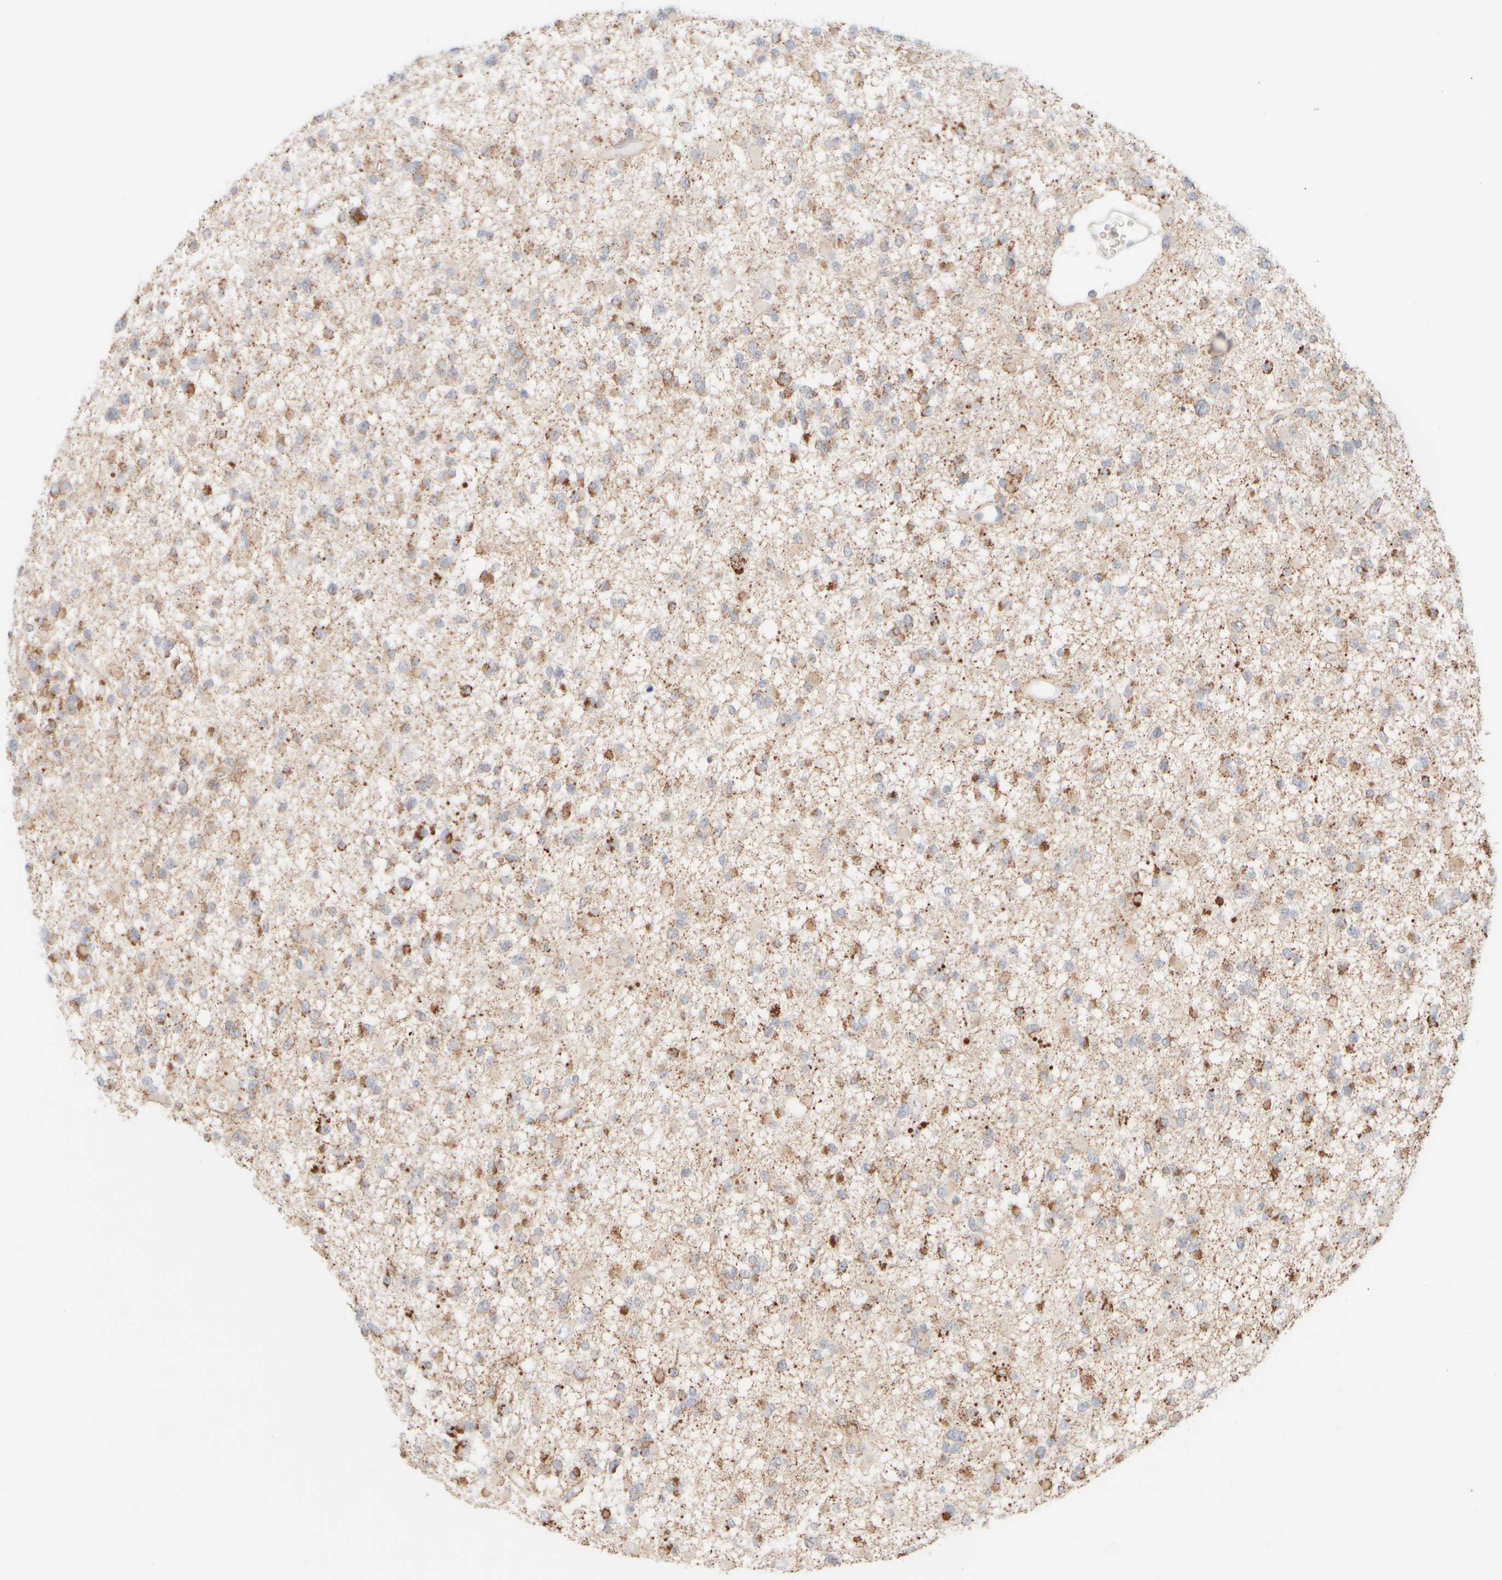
{"staining": {"intensity": "moderate", "quantity": "25%-75%", "location": "cytoplasmic/membranous"}, "tissue": "glioma", "cell_type": "Tumor cells", "image_type": "cancer", "snomed": [{"axis": "morphology", "description": "Glioma, malignant, Low grade"}, {"axis": "topography", "description": "Brain"}], "caption": "Protein expression by IHC displays moderate cytoplasmic/membranous positivity in approximately 25%-75% of tumor cells in malignant glioma (low-grade).", "gene": "UNC13B", "patient": {"sex": "female", "age": 22}}